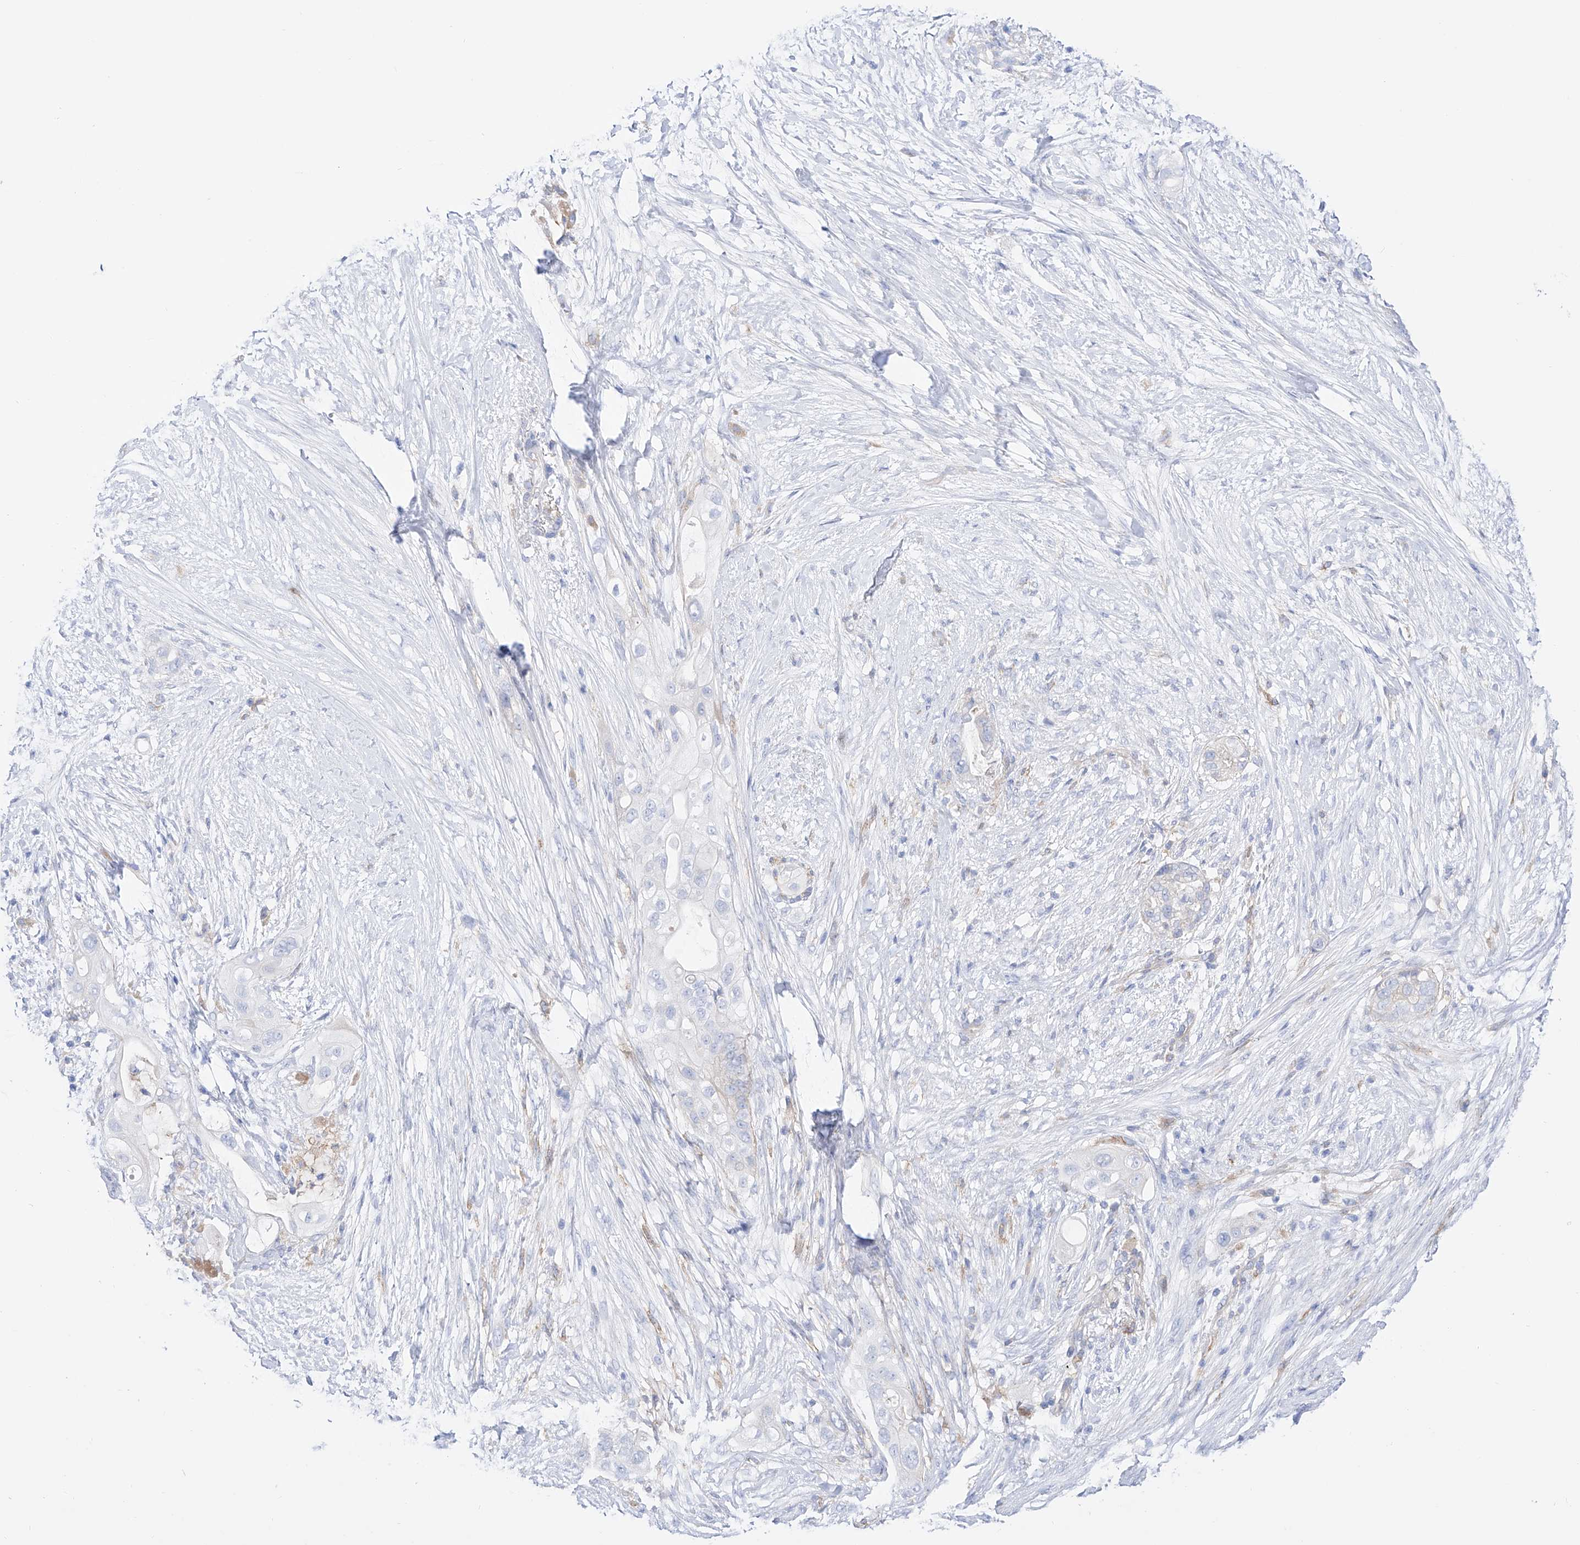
{"staining": {"intensity": "negative", "quantity": "none", "location": "none"}, "tissue": "pancreatic cancer", "cell_type": "Tumor cells", "image_type": "cancer", "snomed": [{"axis": "morphology", "description": "Adenocarcinoma, NOS"}, {"axis": "topography", "description": "Pancreas"}], "caption": "Immunohistochemistry of human pancreatic adenocarcinoma reveals no positivity in tumor cells.", "gene": "ZNF653", "patient": {"sex": "male", "age": 53}}